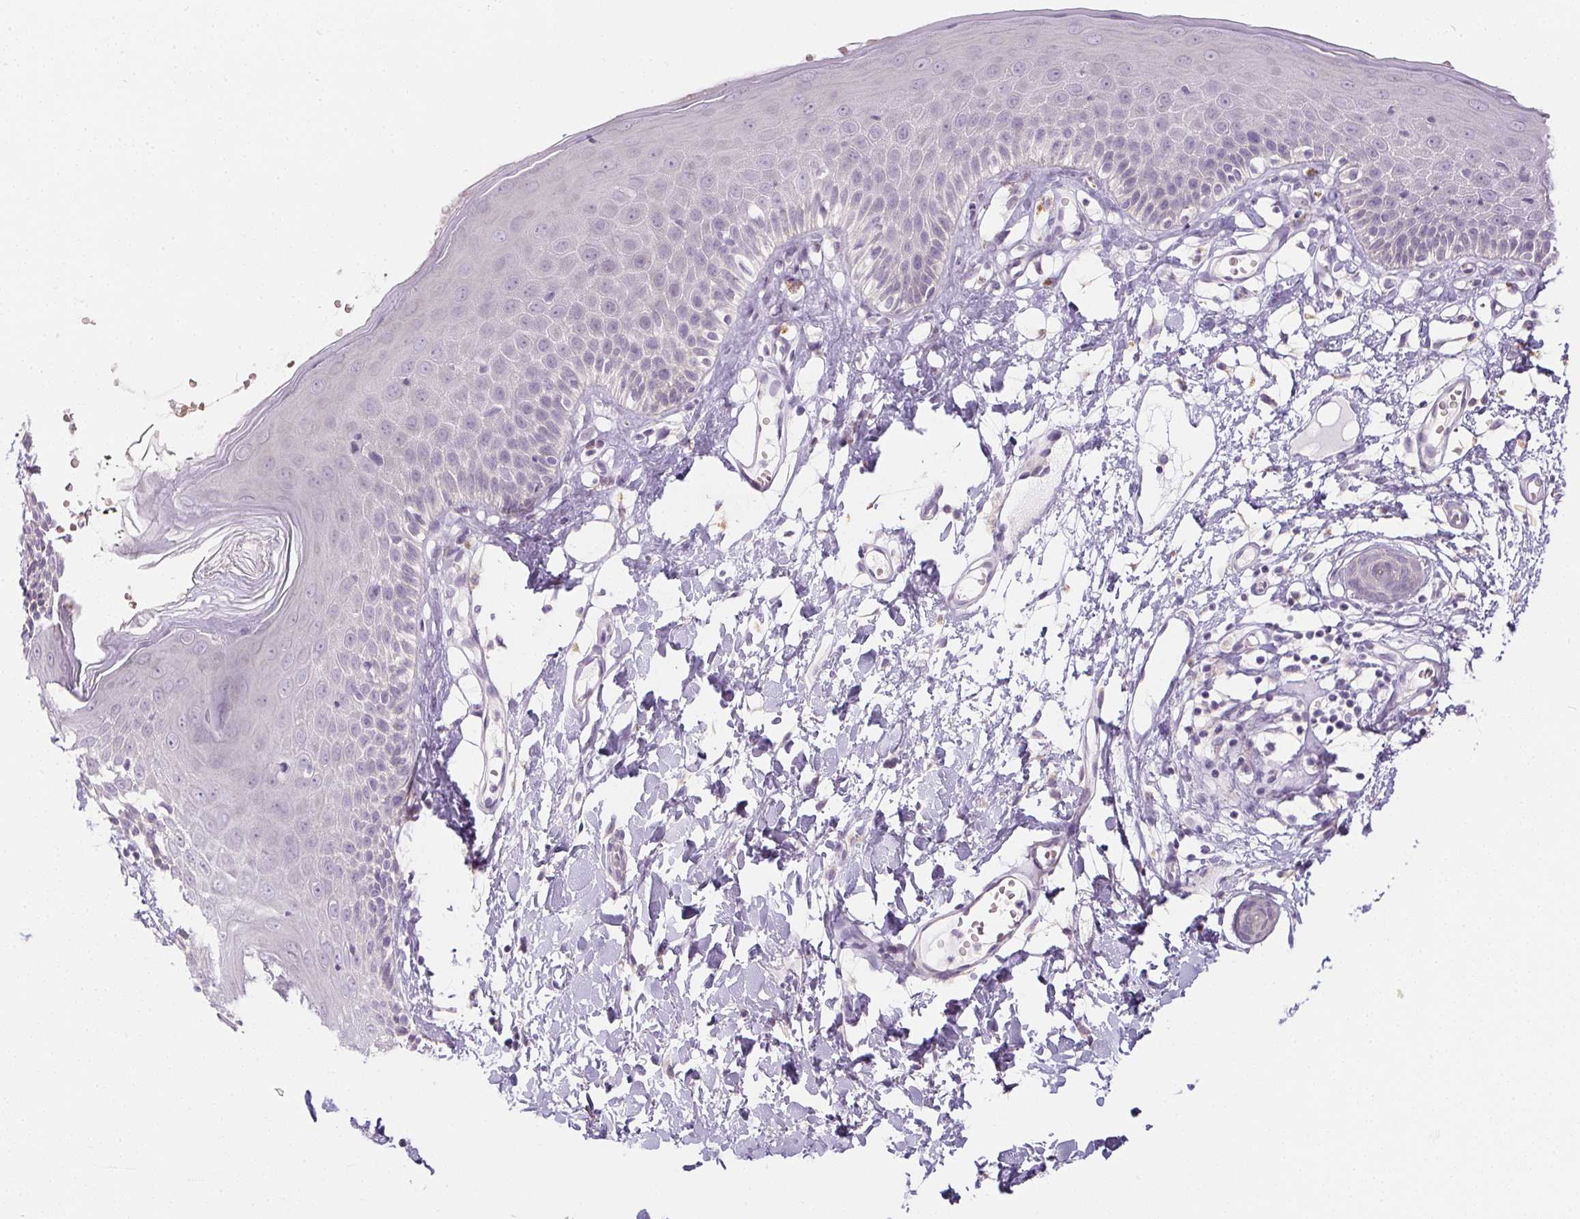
{"staining": {"intensity": "weak", "quantity": "<25%", "location": "cytoplasmic/membranous"}, "tissue": "skin", "cell_type": "Epidermal cells", "image_type": "normal", "snomed": [{"axis": "morphology", "description": "Normal tissue, NOS"}, {"axis": "topography", "description": "Vulva"}], "caption": "IHC image of benign human skin stained for a protein (brown), which reveals no expression in epidermal cells.", "gene": "CTCFL", "patient": {"sex": "female", "age": 68}}